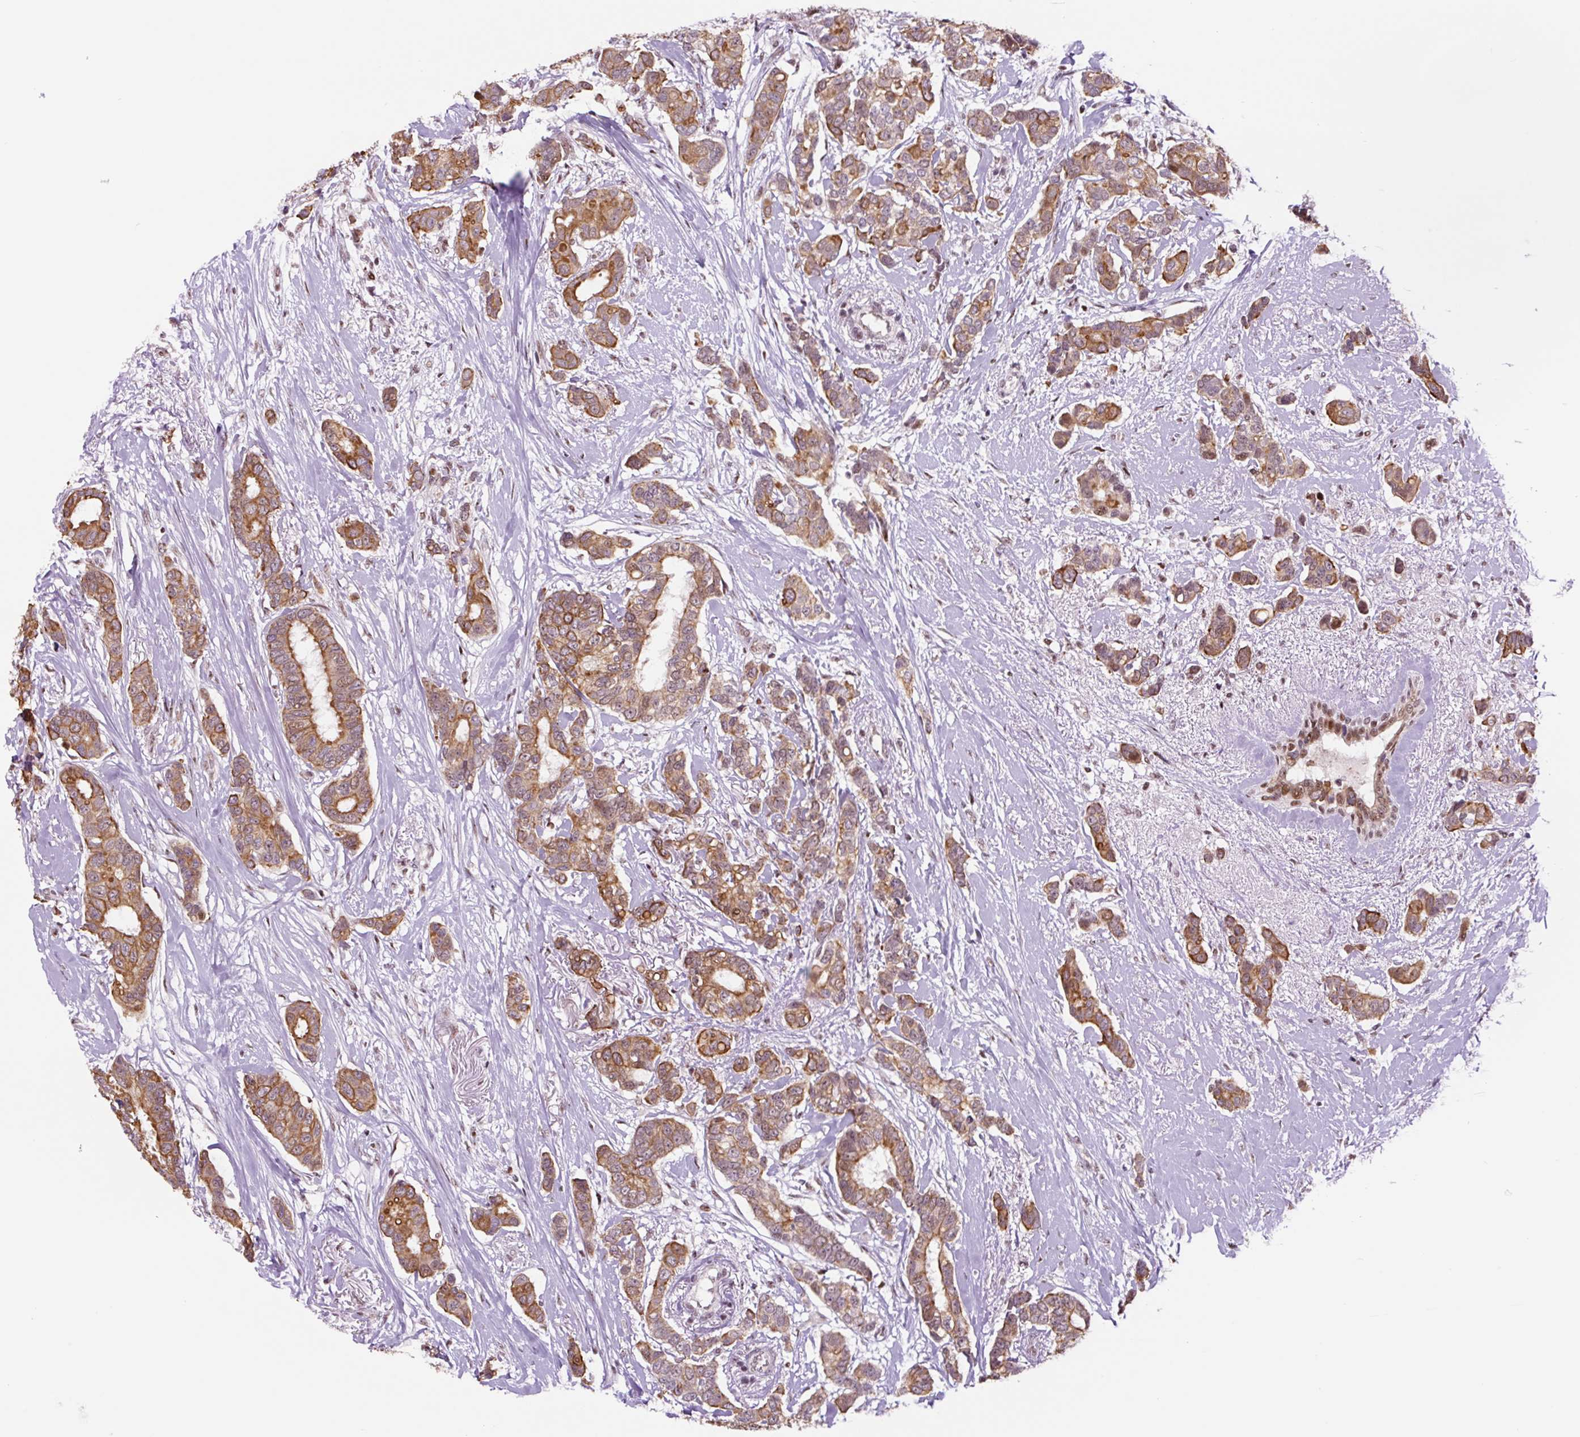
{"staining": {"intensity": "moderate", "quantity": "25%-75%", "location": "cytoplasmic/membranous"}, "tissue": "breast cancer", "cell_type": "Tumor cells", "image_type": "cancer", "snomed": [{"axis": "morphology", "description": "Duct carcinoma"}, {"axis": "topography", "description": "Breast"}], "caption": "Moderate cytoplasmic/membranous positivity is present in approximately 25%-75% of tumor cells in breast cancer. (DAB = brown stain, brightfield microscopy at high magnification).", "gene": "TAF1A", "patient": {"sex": "female", "age": 73}}